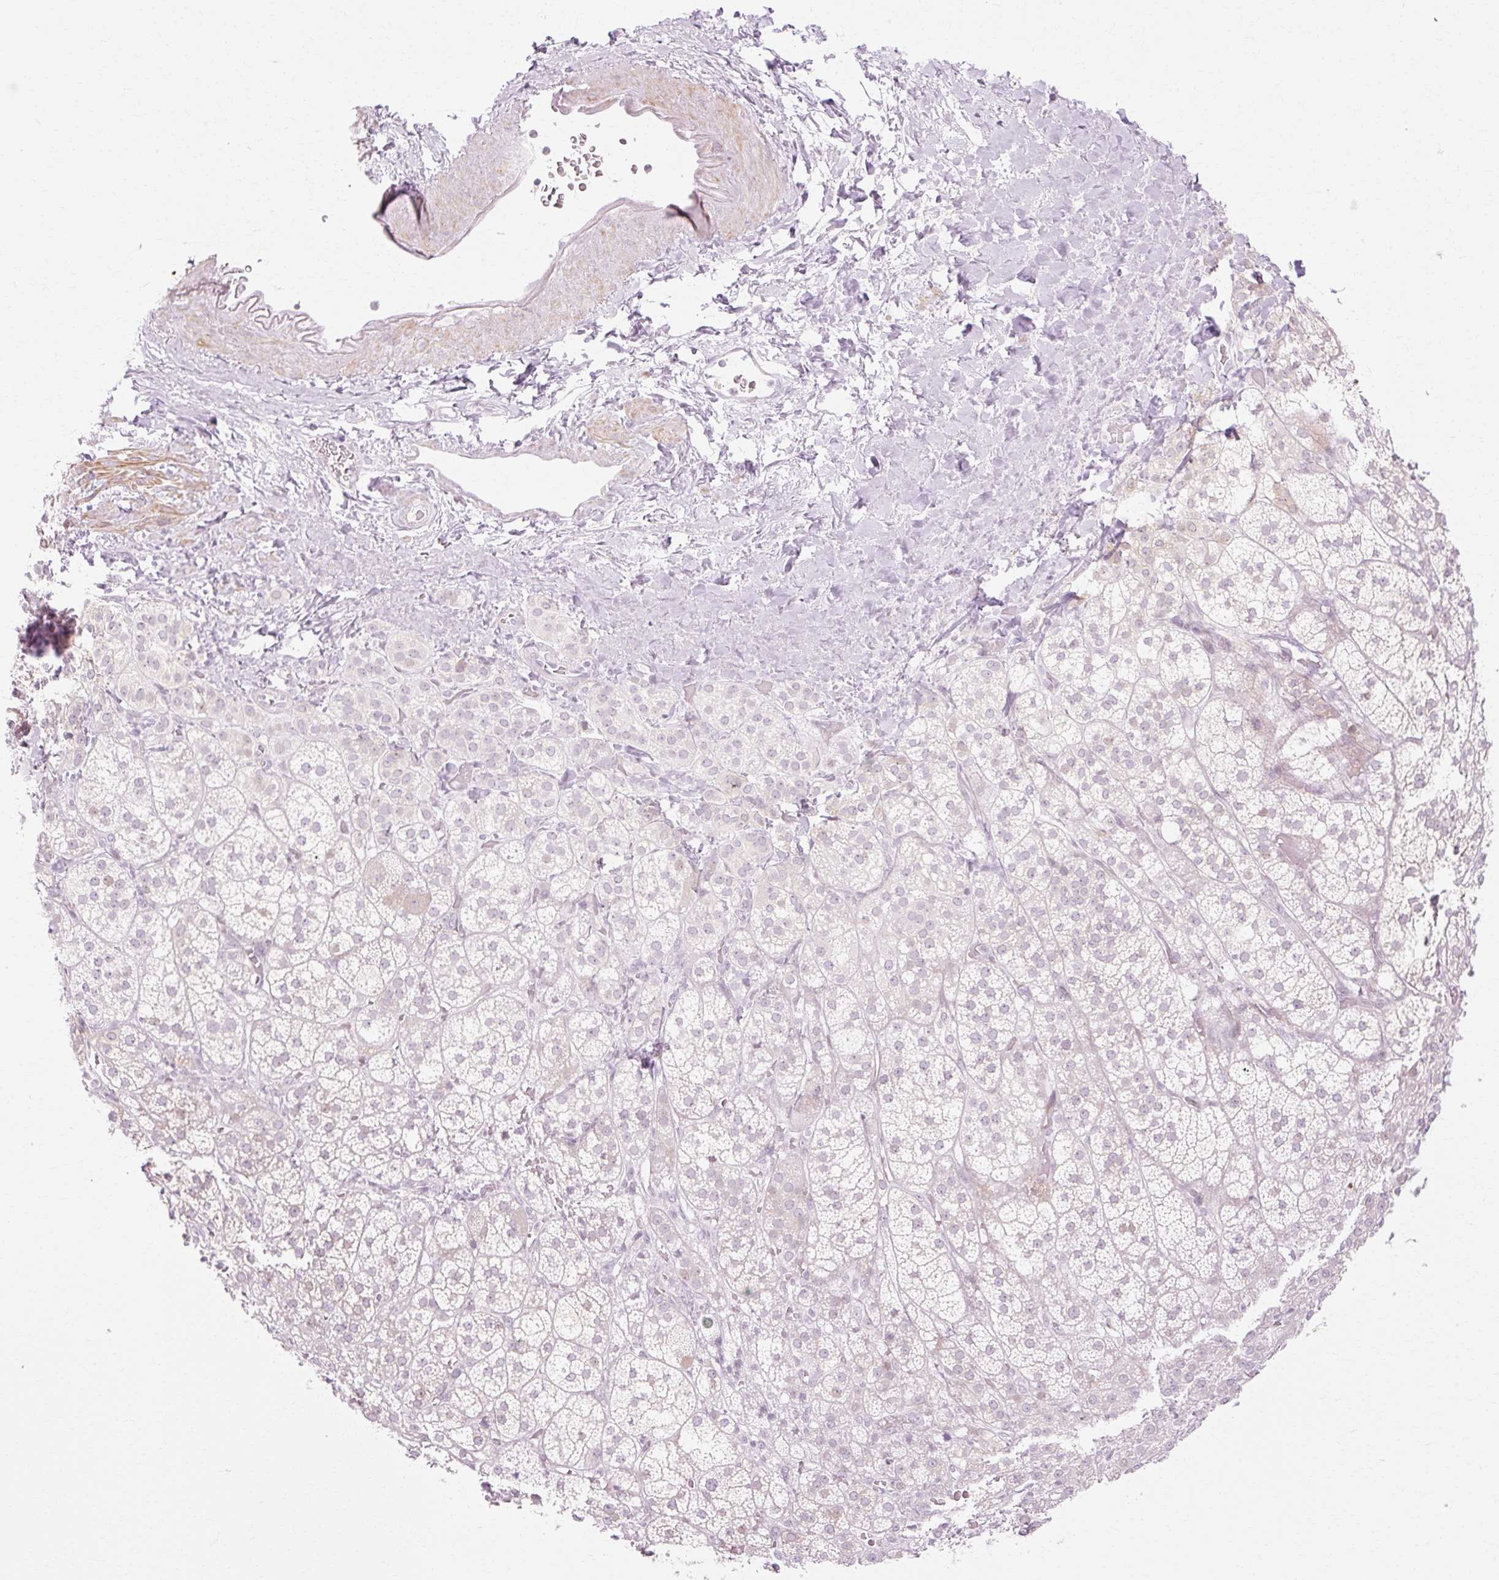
{"staining": {"intensity": "weak", "quantity": "<25%", "location": "cytoplasmic/membranous"}, "tissue": "adrenal gland", "cell_type": "Glandular cells", "image_type": "normal", "snomed": [{"axis": "morphology", "description": "Normal tissue, NOS"}, {"axis": "topography", "description": "Adrenal gland"}], "caption": "There is no significant staining in glandular cells of adrenal gland. (DAB immunohistochemistry (IHC), high magnification).", "gene": "C3orf49", "patient": {"sex": "female", "age": 60}}